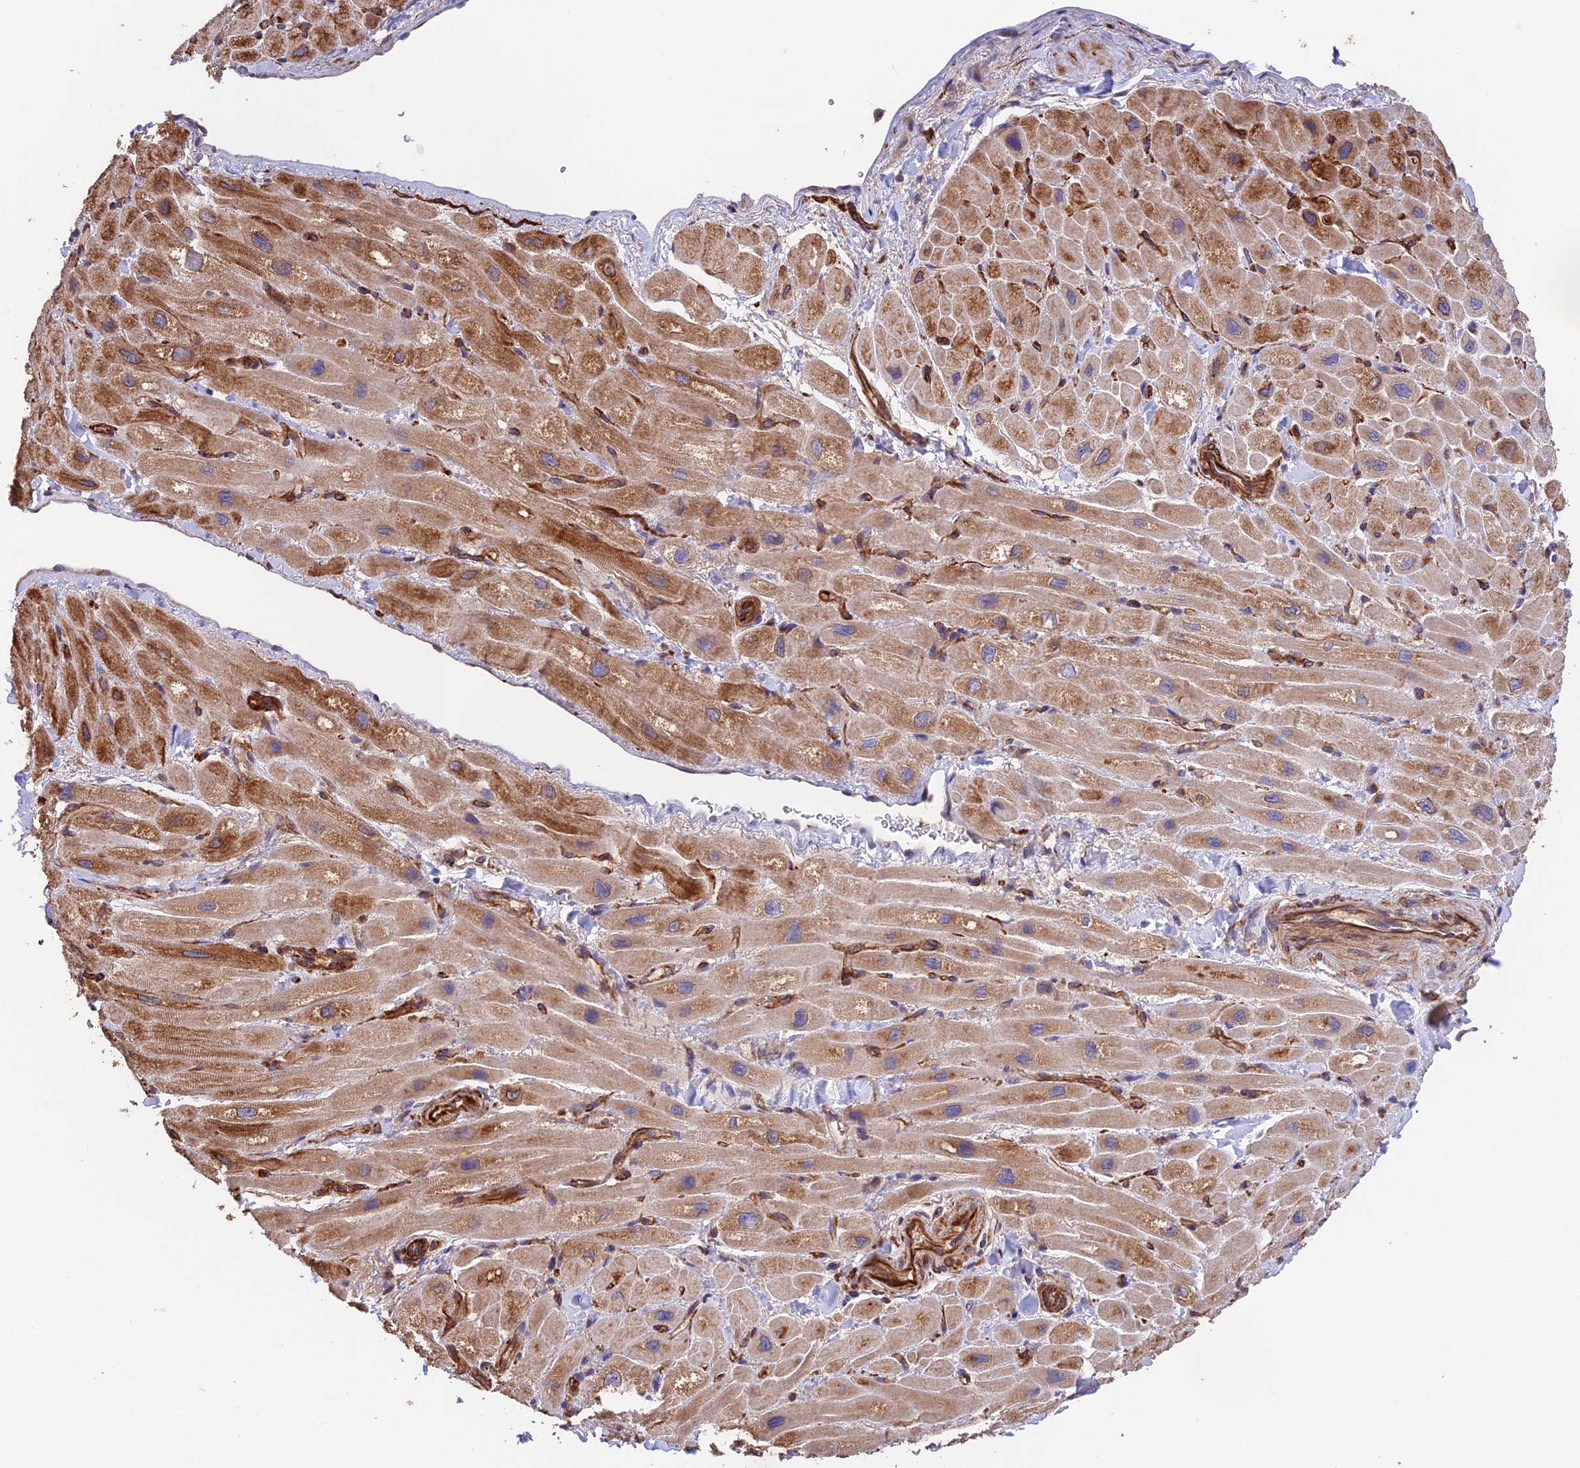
{"staining": {"intensity": "moderate", "quantity": "25%-75%", "location": "cytoplasmic/membranous"}, "tissue": "heart muscle", "cell_type": "Cardiomyocytes", "image_type": "normal", "snomed": [{"axis": "morphology", "description": "Normal tissue, NOS"}, {"axis": "topography", "description": "Heart"}], "caption": "This micrograph demonstrates IHC staining of benign heart muscle, with medium moderate cytoplasmic/membranous expression in about 25%-75% of cardiomyocytes.", "gene": "EMC3", "patient": {"sex": "male", "age": 65}}